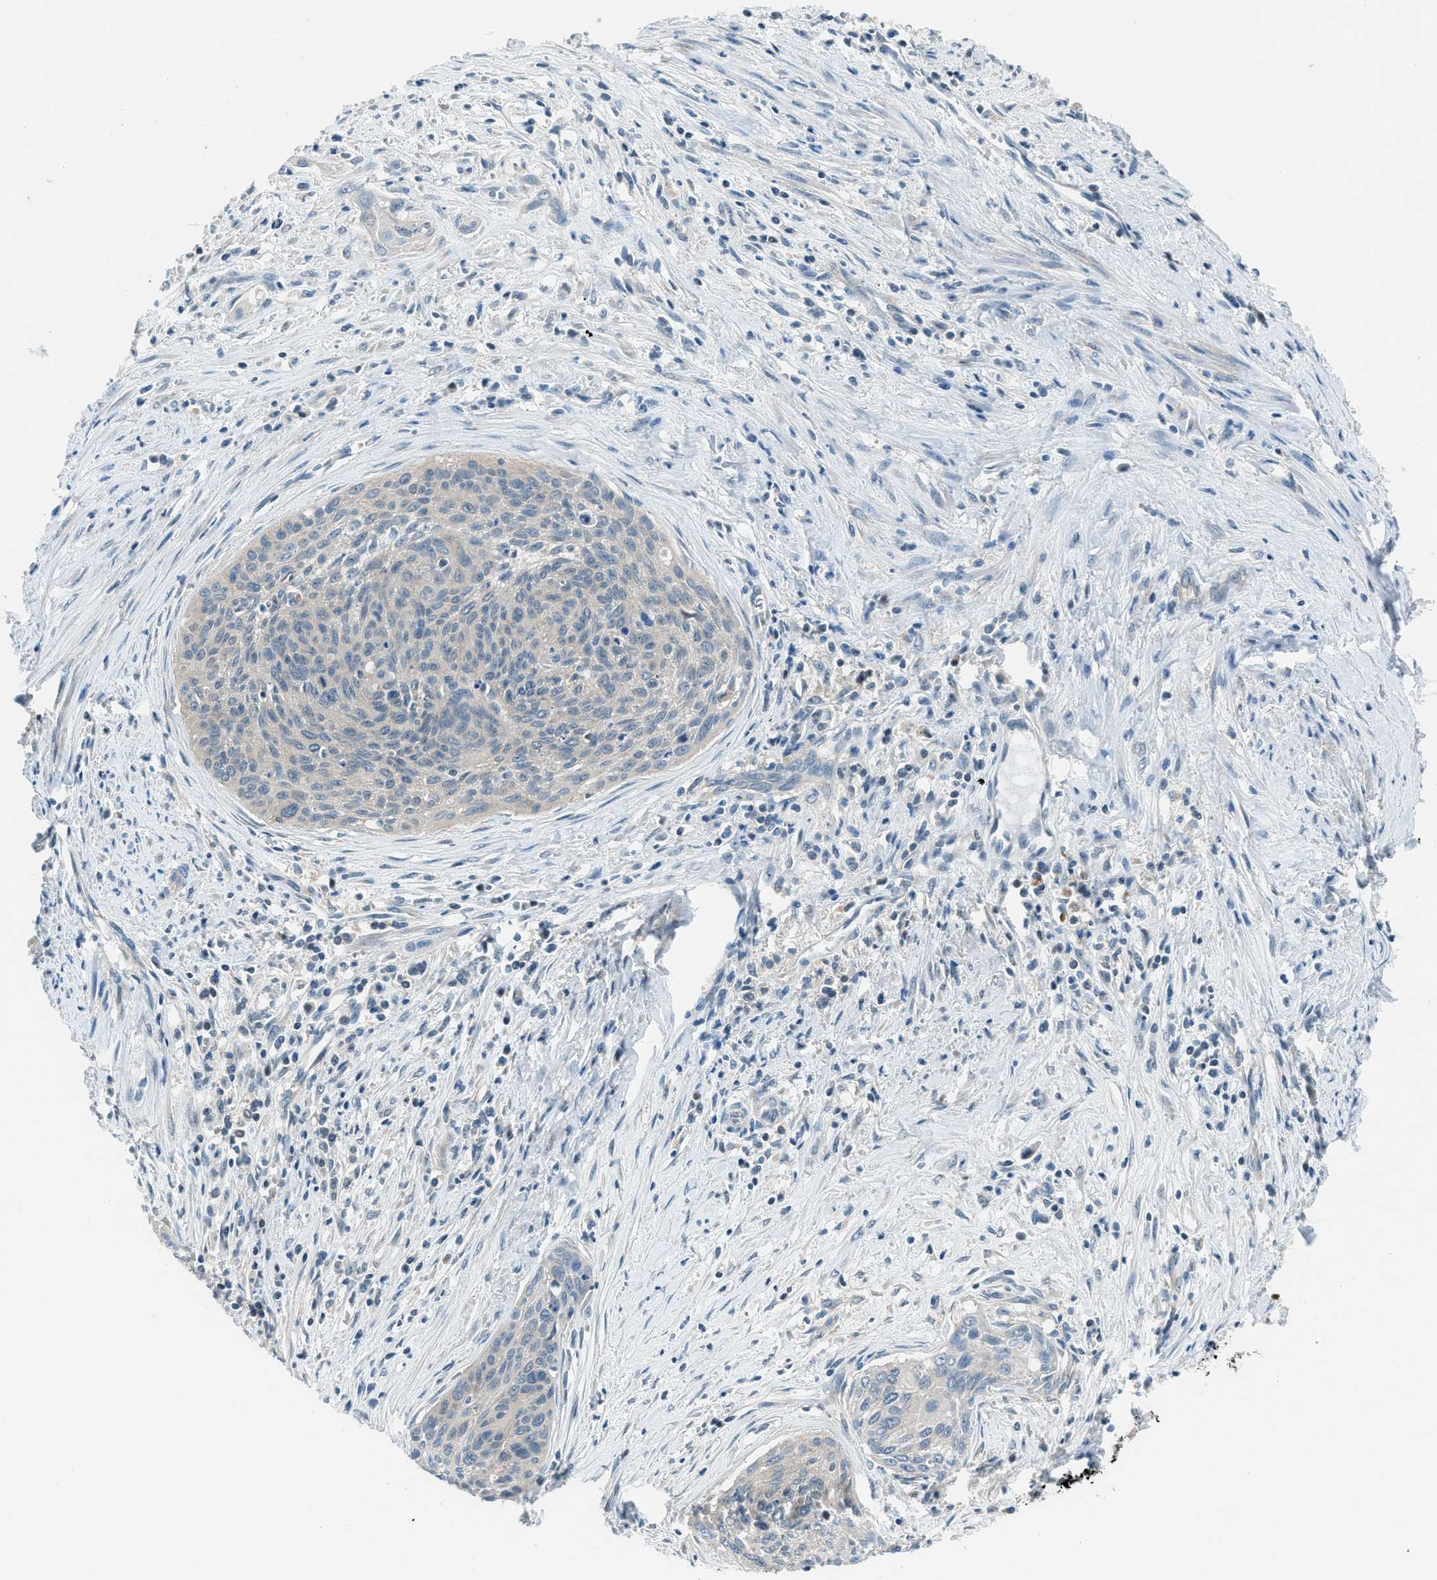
{"staining": {"intensity": "negative", "quantity": "none", "location": "none"}, "tissue": "cervical cancer", "cell_type": "Tumor cells", "image_type": "cancer", "snomed": [{"axis": "morphology", "description": "Squamous cell carcinoma, NOS"}, {"axis": "topography", "description": "Cervix"}], "caption": "Squamous cell carcinoma (cervical) stained for a protein using immunohistochemistry reveals no staining tumor cells.", "gene": "ACP1", "patient": {"sex": "female", "age": 55}}